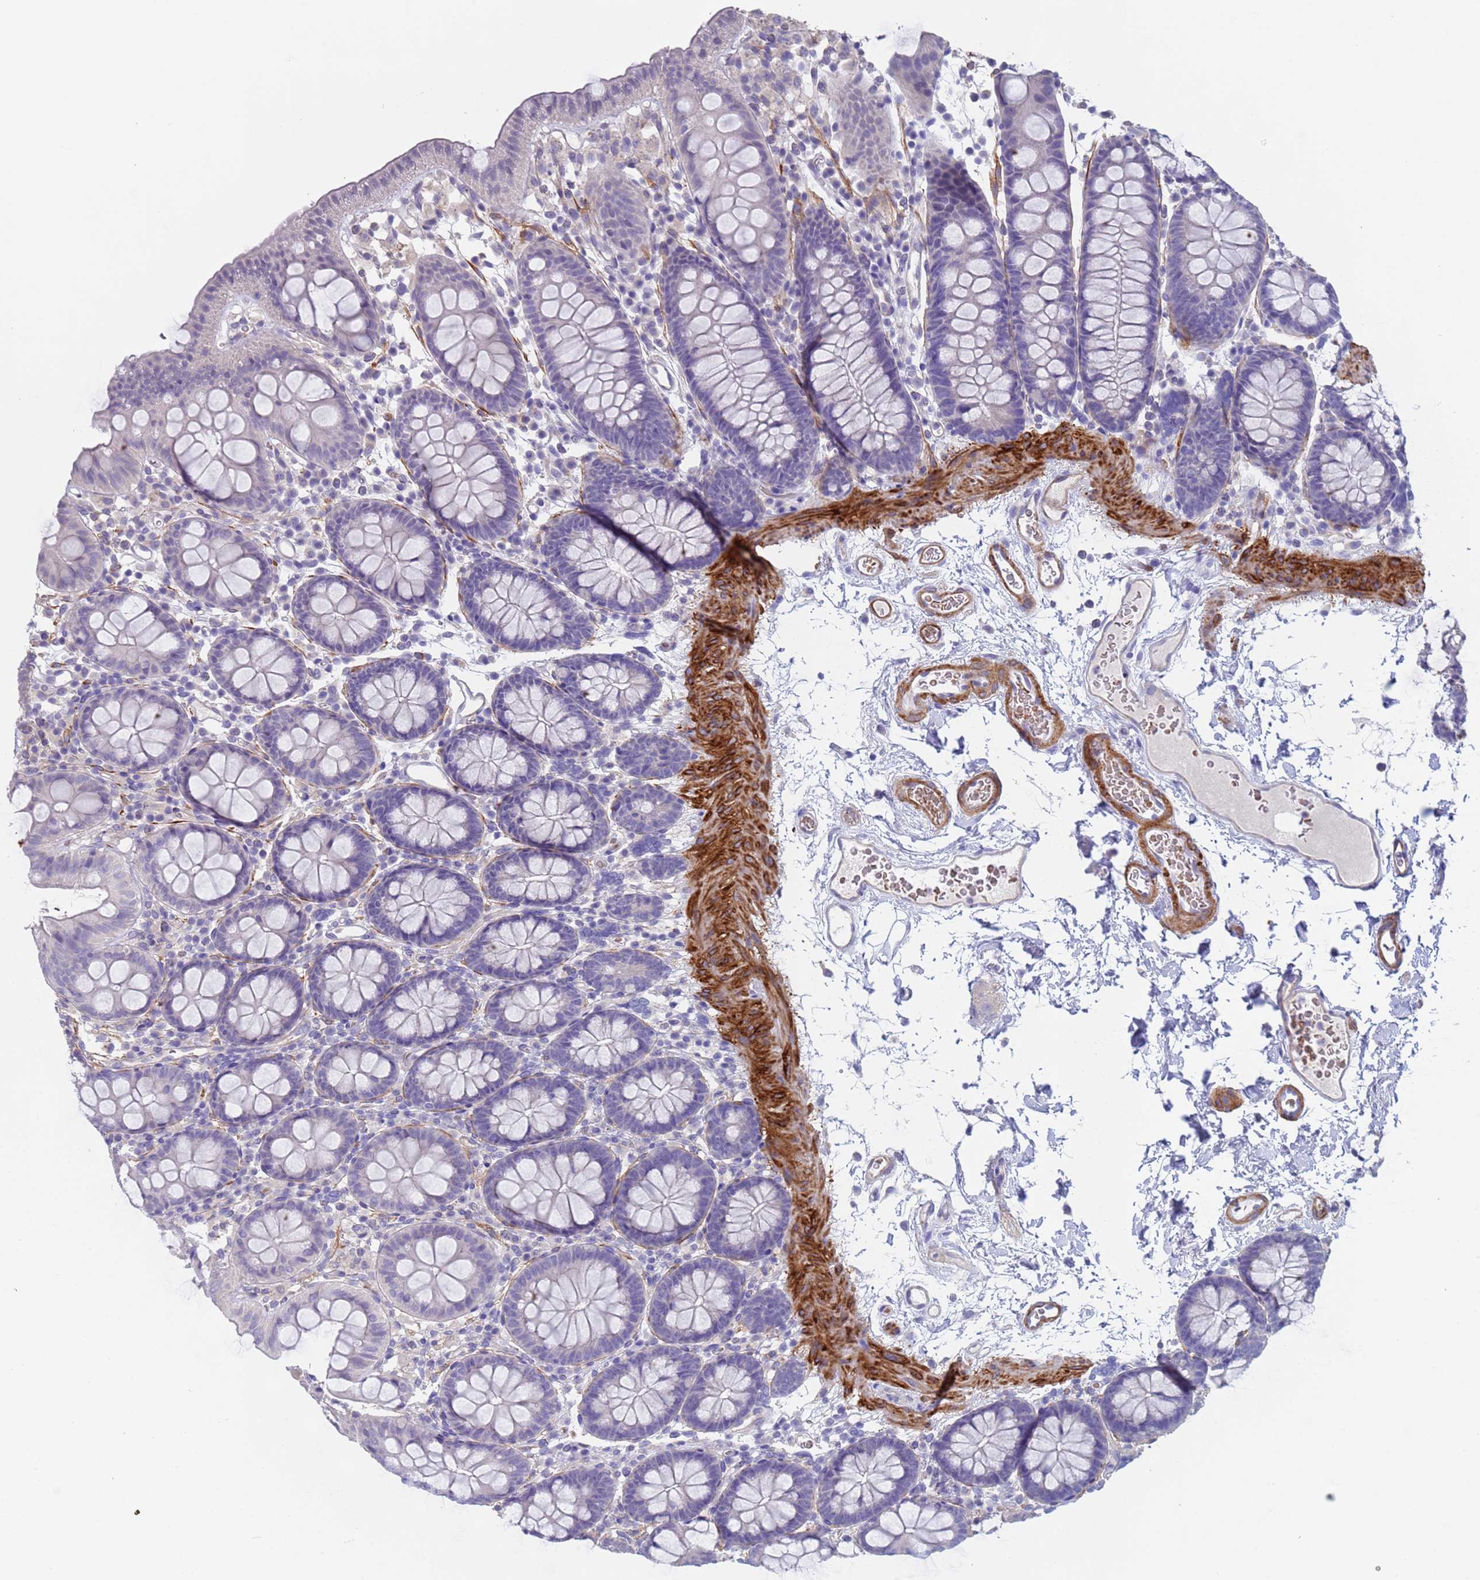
{"staining": {"intensity": "negative", "quantity": "none", "location": "none"}, "tissue": "colon", "cell_type": "Endothelial cells", "image_type": "normal", "snomed": [{"axis": "morphology", "description": "Normal tissue, NOS"}, {"axis": "topography", "description": "Colon"}], "caption": "Micrograph shows no protein staining in endothelial cells of benign colon.", "gene": "KBTBD3", "patient": {"sex": "male", "age": 75}}